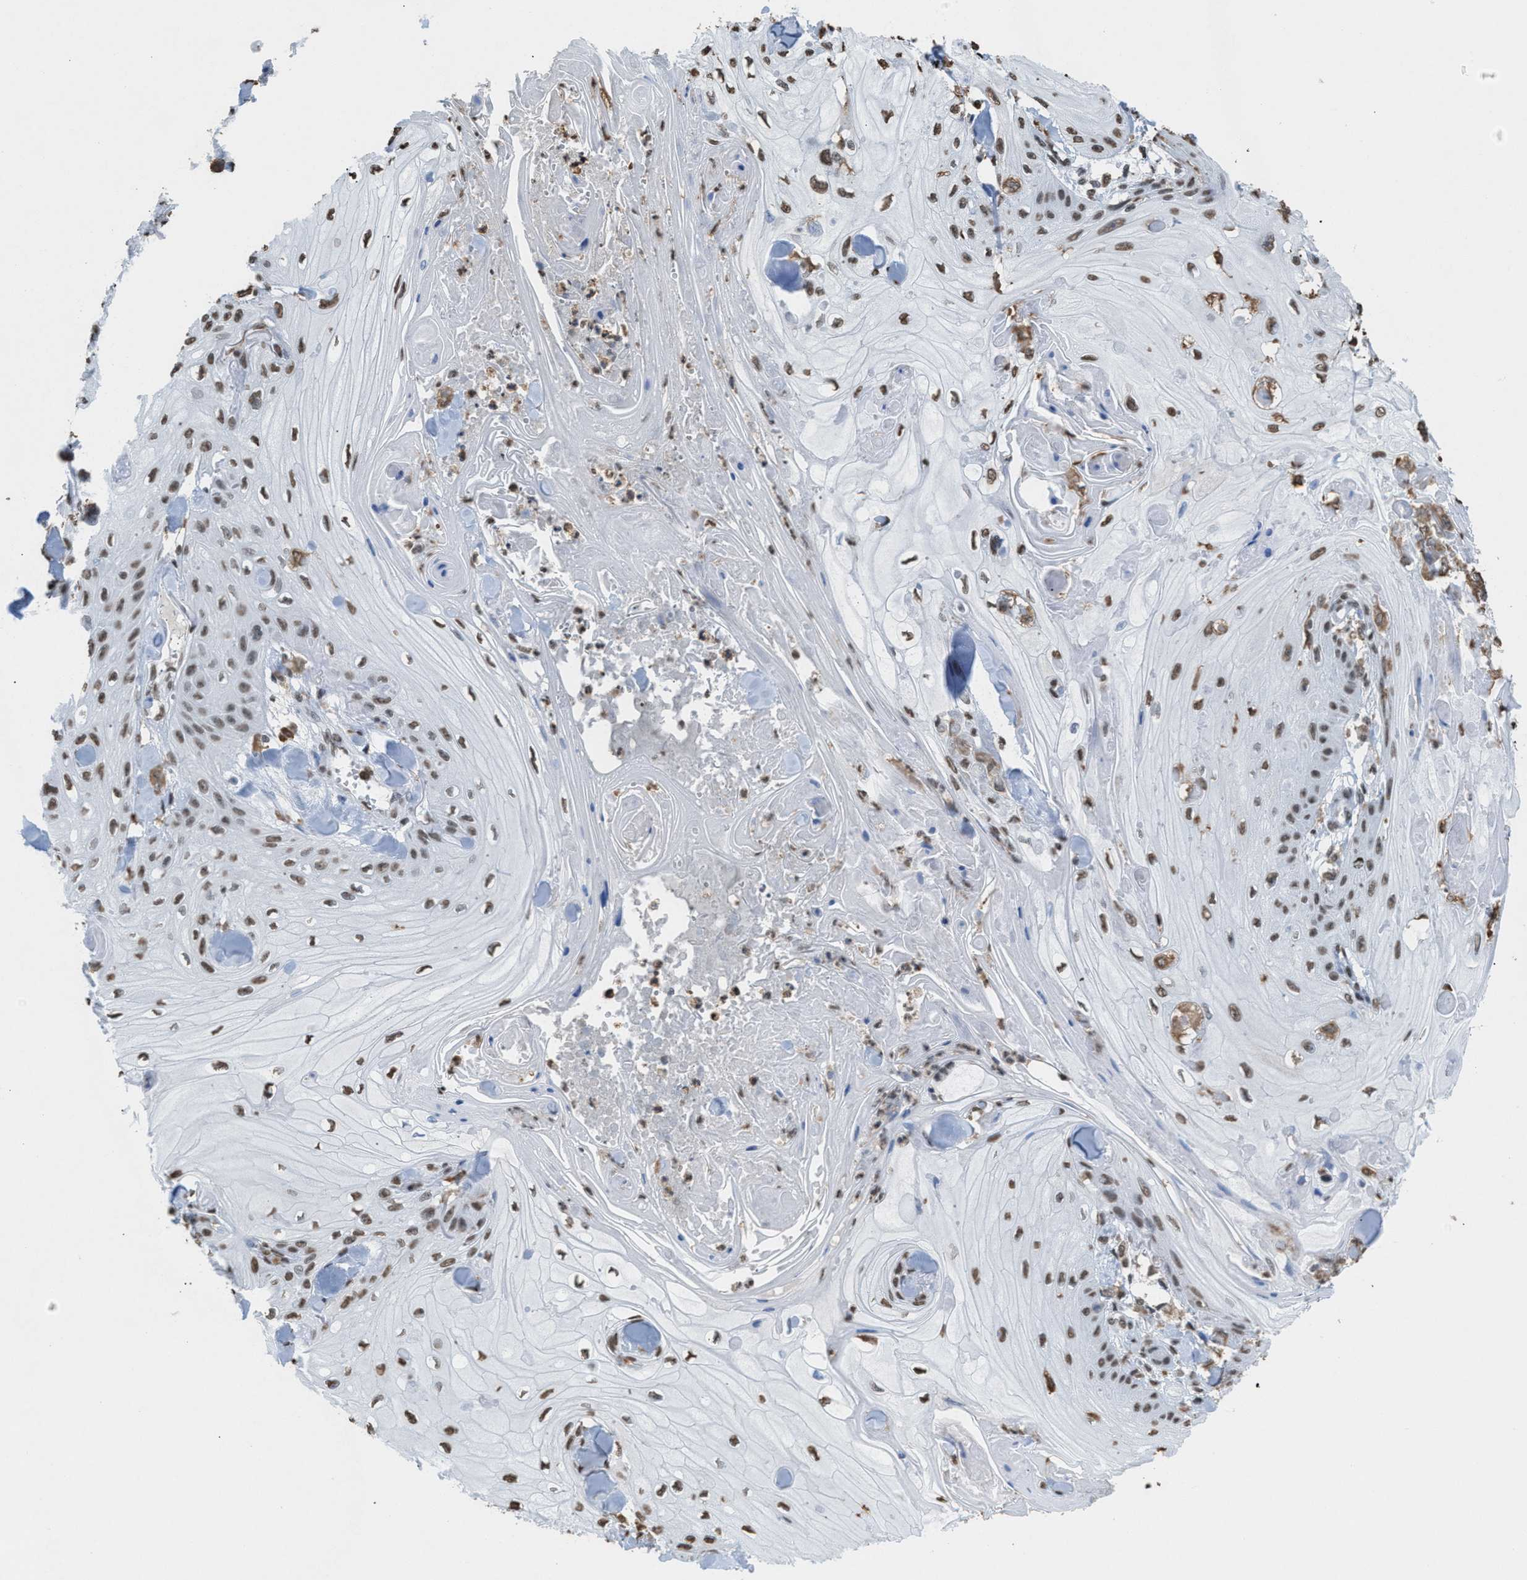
{"staining": {"intensity": "moderate", "quantity": "<25%", "location": "nuclear"}, "tissue": "skin cancer", "cell_type": "Tumor cells", "image_type": "cancer", "snomed": [{"axis": "morphology", "description": "Squamous cell carcinoma, NOS"}, {"axis": "topography", "description": "Skin"}], "caption": "IHC image of human skin squamous cell carcinoma stained for a protein (brown), which reveals low levels of moderate nuclear staining in about <25% of tumor cells.", "gene": "NUP88", "patient": {"sex": "male", "age": 74}}